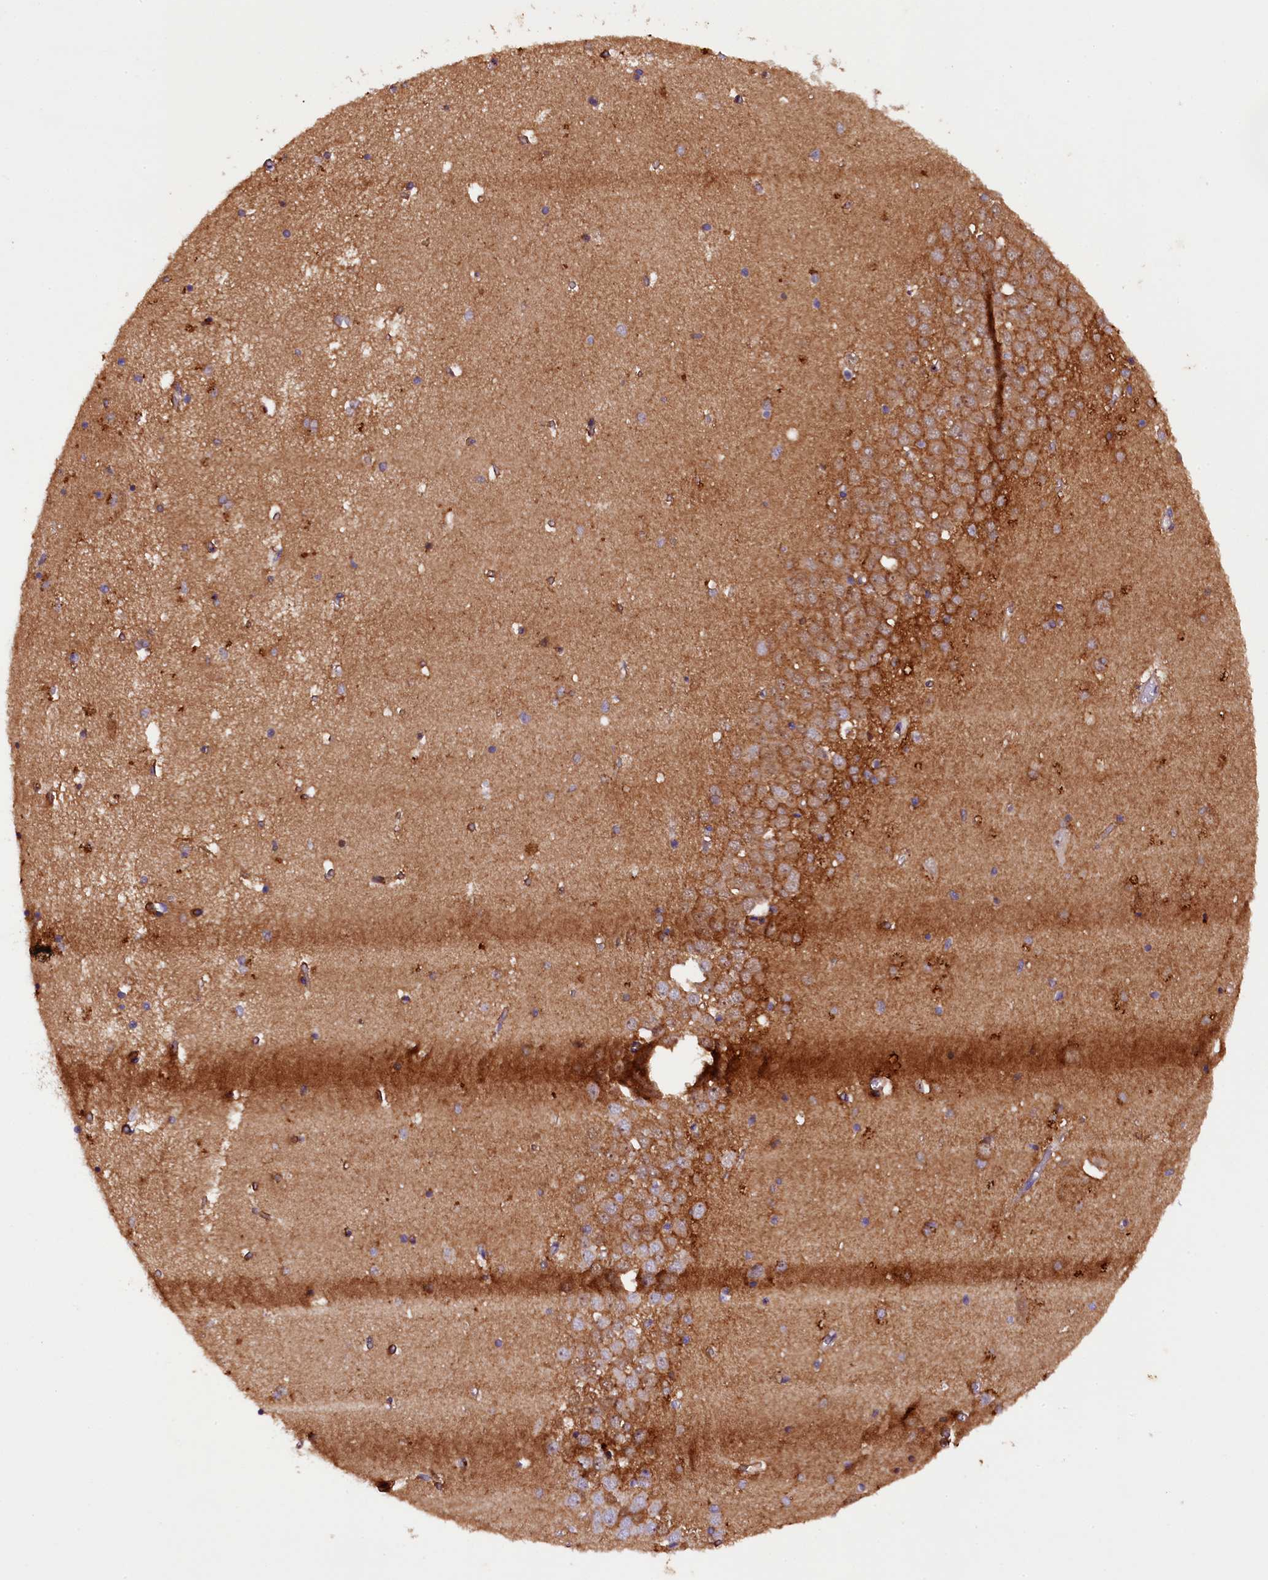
{"staining": {"intensity": "moderate", "quantity": "<25%", "location": "cytoplasmic/membranous,nuclear"}, "tissue": "hippocampus", "cell_type": "Glial cells", "image_type": "normal", "snomed": [{"axis": "morphology", "description": "Normal tissue, NOS"}, {"axis": "topography", "description": "Hippocampus"}], "caption": "The immunohistochemical stain highlights moderate cytoplasmic/membranous,nuclear expression in glial cells of benign hippocampus. The staining is performed using DAB brown chromogen to label protein expression. The nuclei are counter-stained blue using hematoxylin.", "gene": "PLXNB1", "patient": {"sex": "male", "age": 70}}